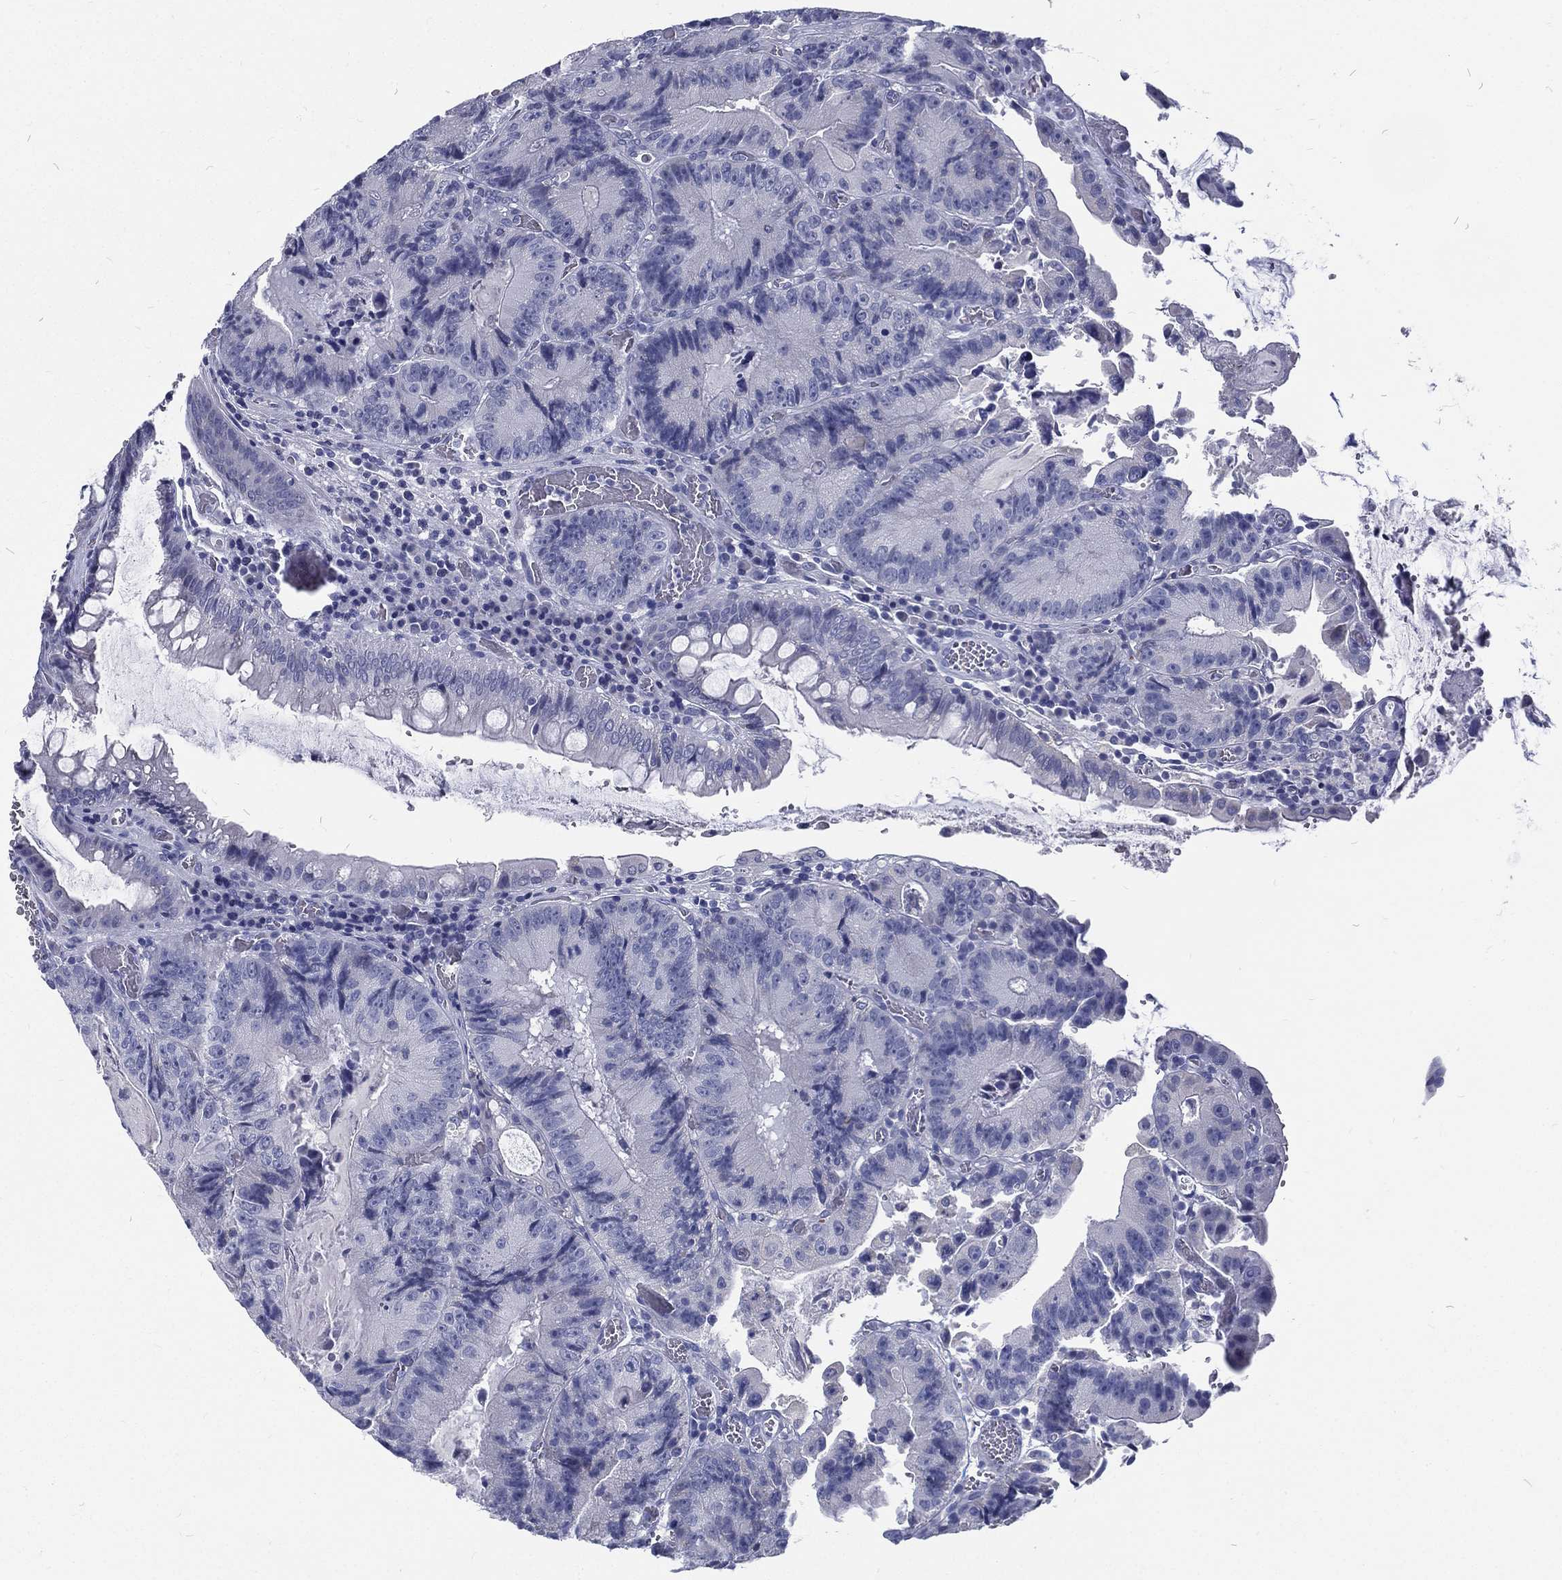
{"staining": {"intensity": "negative", "quantity": "none", "location": "none"}, "tissue": "colorectal cancer", "cell_type": "Tumor cells", "image_type": "cancer", "snomed": [{"axis": "morphology", "description": "Adenocarcinoma, NOS"}, {"axis": "topography", "description": "Colon"}], "caption": "Adenocarcinoma (colorectal) stained for a protein using IHC demonstrates no staining tumor cells.", "gene": "RSPH4A", "patient": {"sex": "female", "age": 86}}